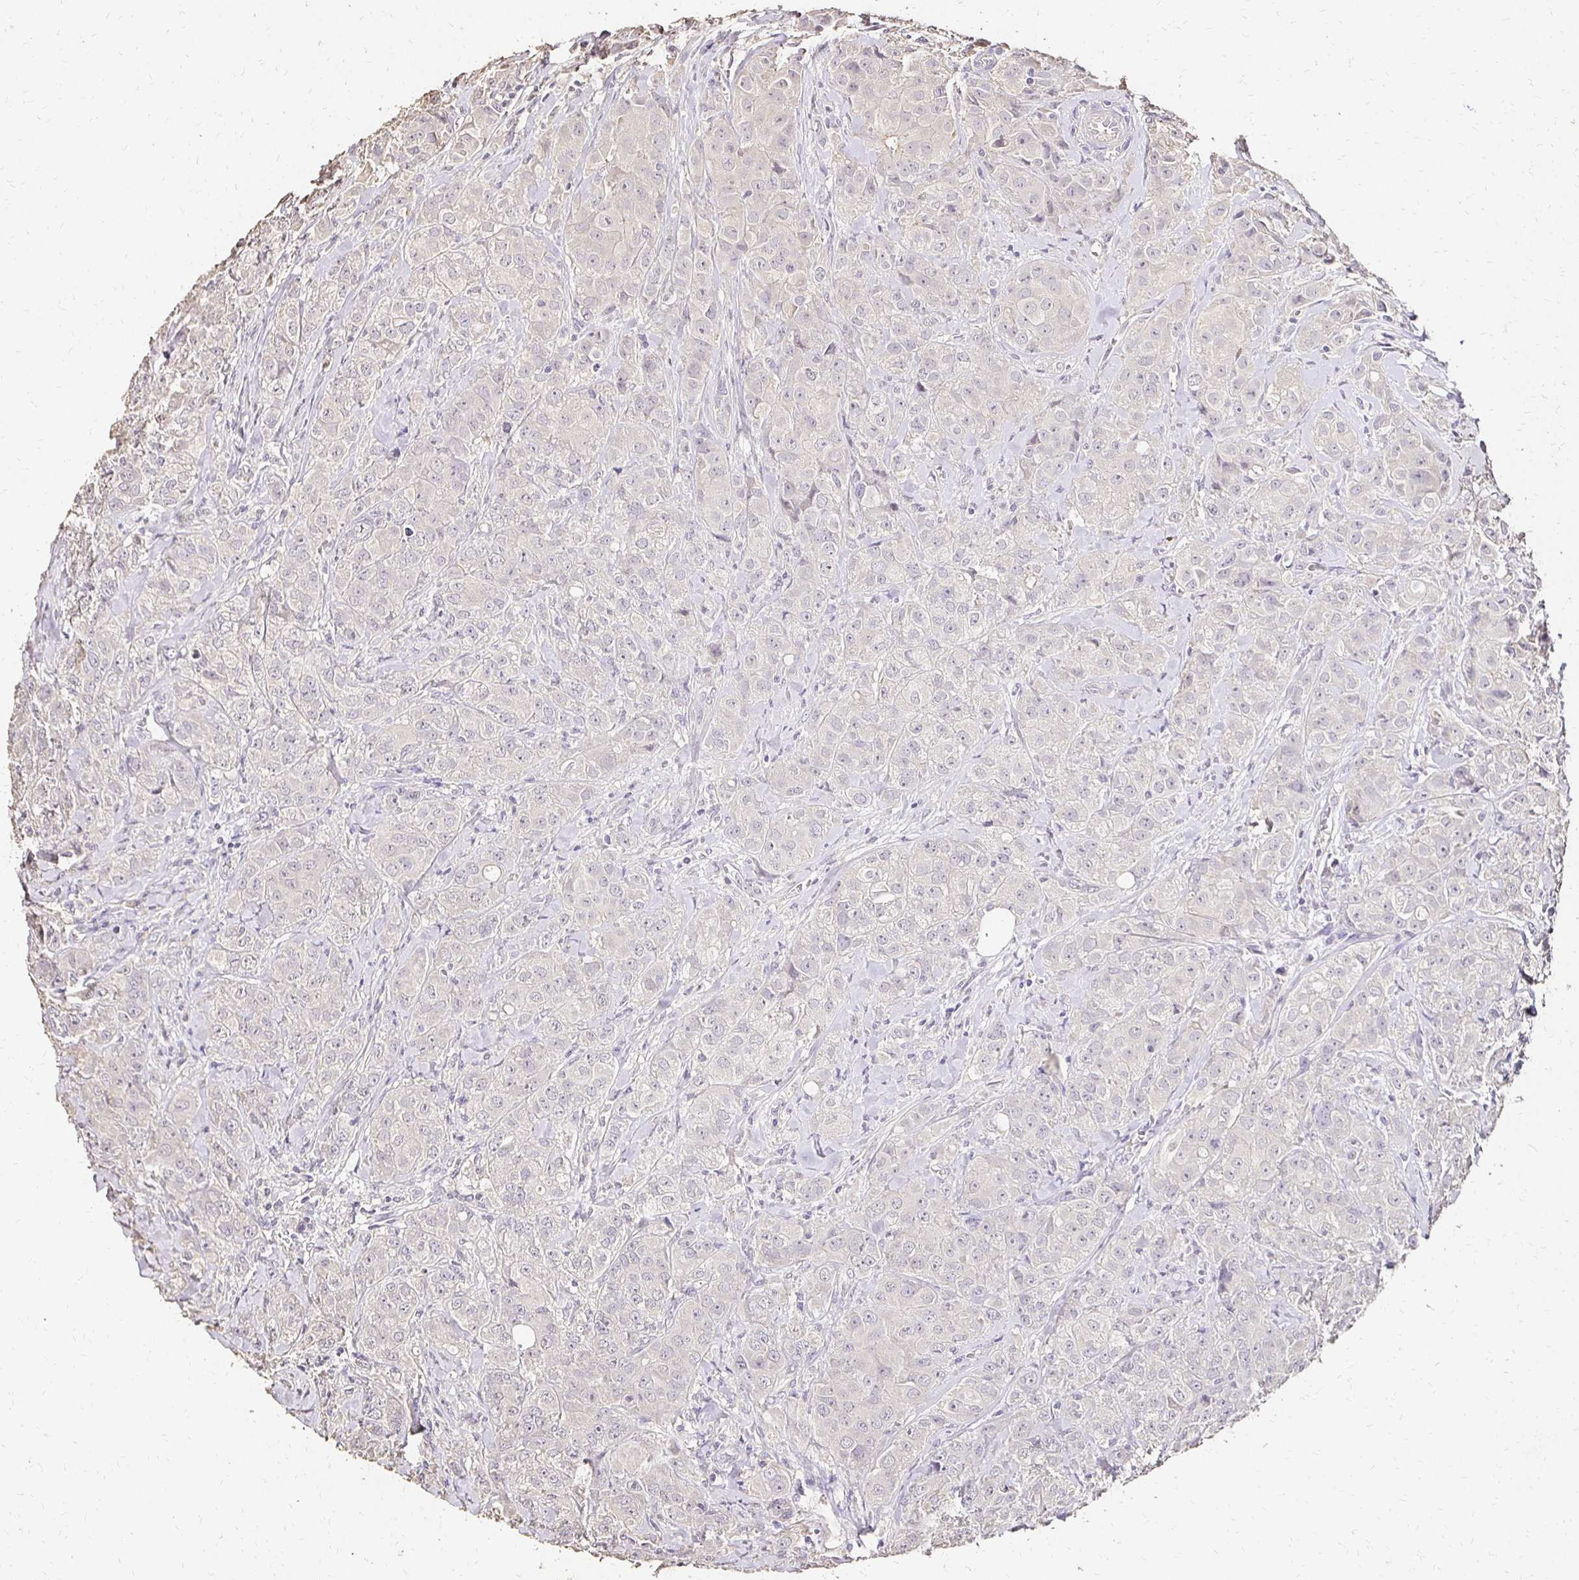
{"staining": {"intensity": "negative", "quantity": "none", "location": "none"}, "tissue": "breast cancer", "cell_type": "Tumor cells", "image_type": "cancer", "snomed": [{"axis": "morphology", "description": "Normal tissue, NOS"}, {"axis": "morphology", "description": "Duct carcinoma"}, {"axis": "topography", "description": "Breast"}], "caption": "DAB immunohistochemical staining of human breast cancer demonstrates no significant positivity in tumor cells. (IHC, brightfield microscopy, high magnification).", "gene": "UGT1A6", "patient": {"sex": "female", "age": 43}}